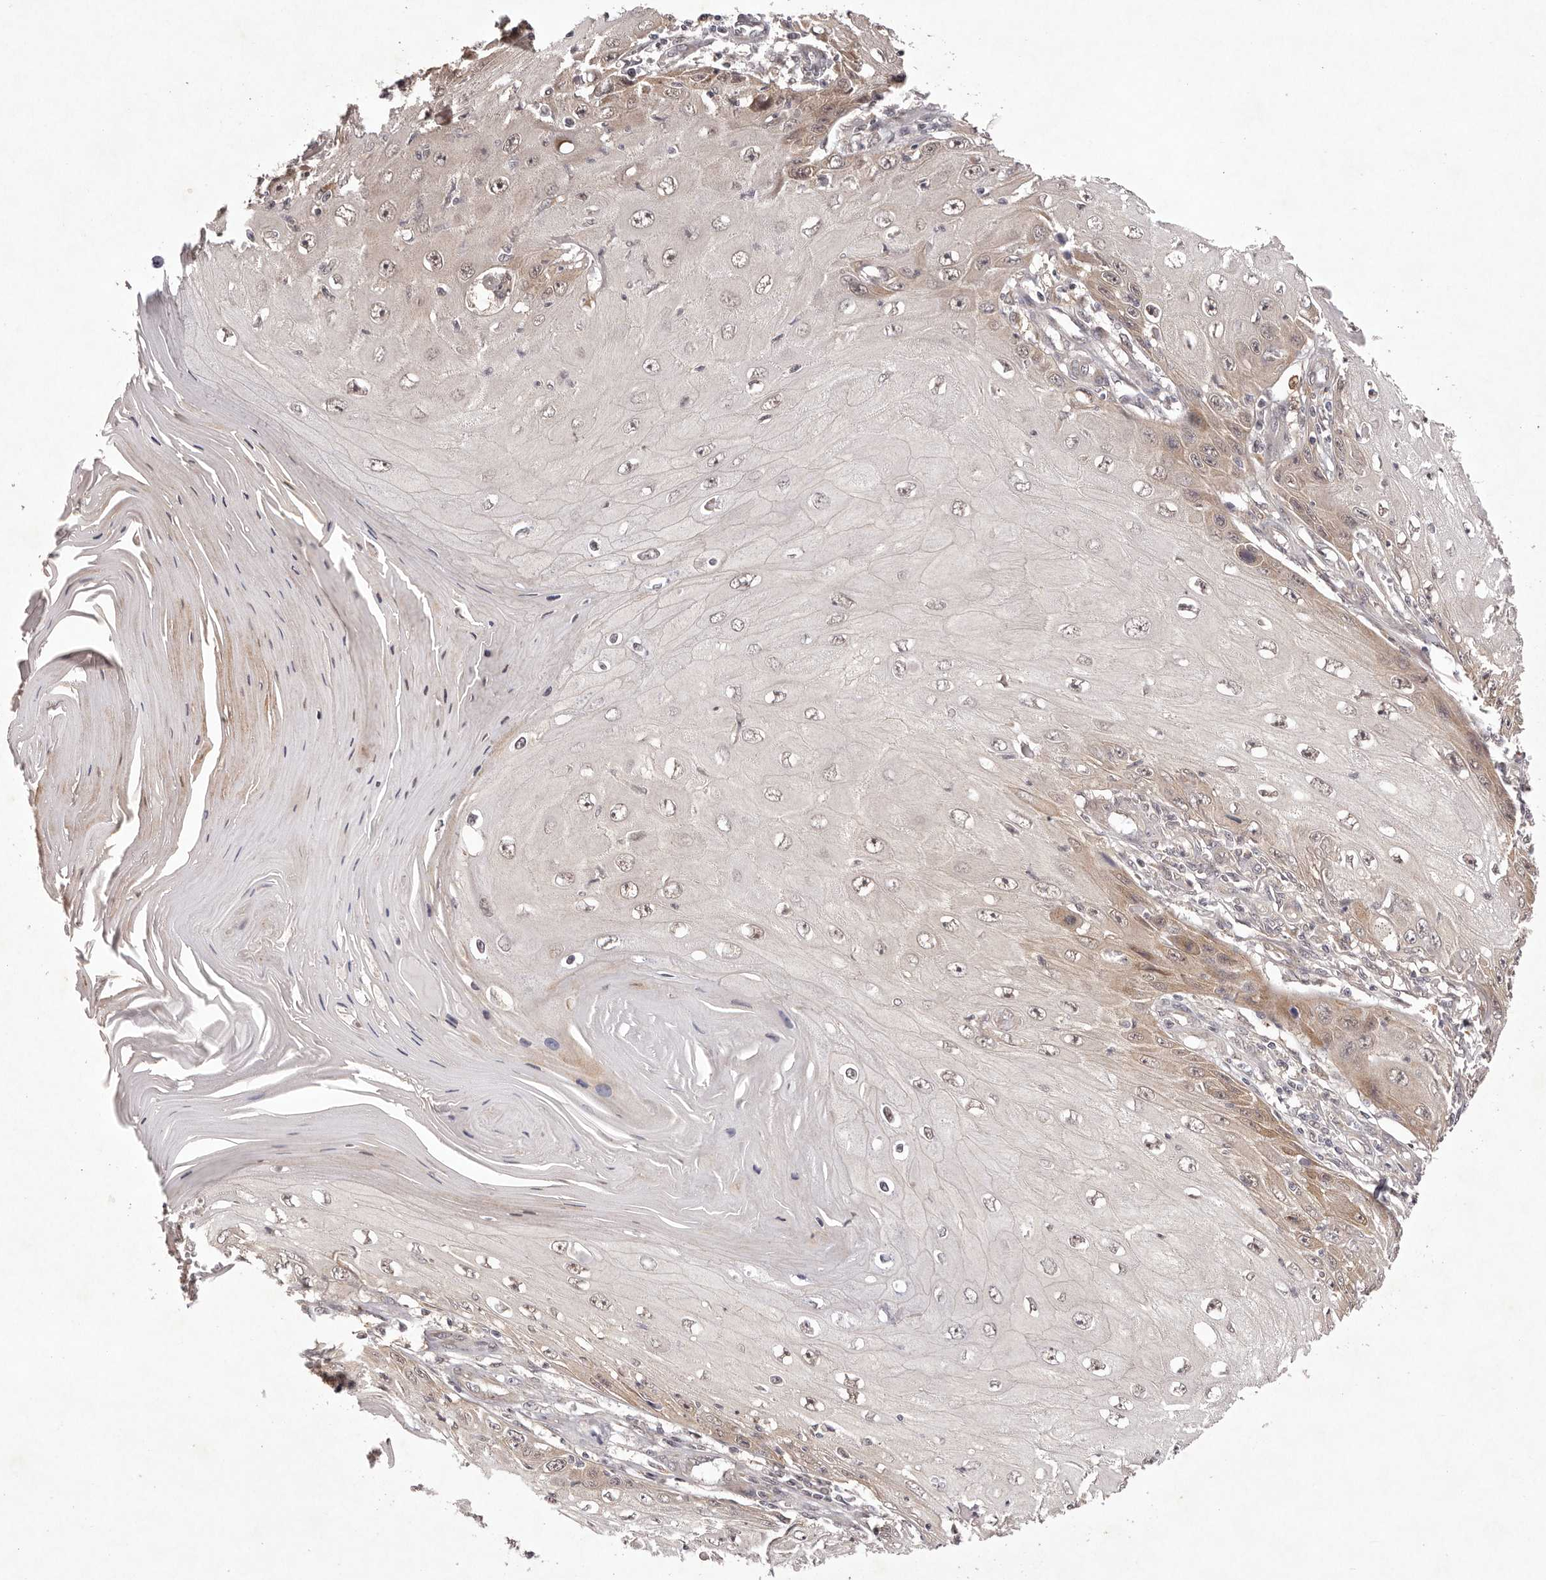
{"staining": {"intensity": "moderate", "quantity": "25%-75%", "location": "cytoplasmic/membranous"}, "tissue": "skin cancer", "cell_type": "Tumor cells", "image_type": "cancer", "snomed": [{"axis": "morphology", "description": "Squamous cell carcinoma, NOS"}, {"axis": "topography", "description": "Skin"}], "caption": "Skin squamous cell carcinoma stained with a brown dye shows moderate cytoplasmic/membranous positive staining in about 25%-75% of tumor cells.", "gene": "BUD31", "patient": {"sex": "female", "age": 73}}